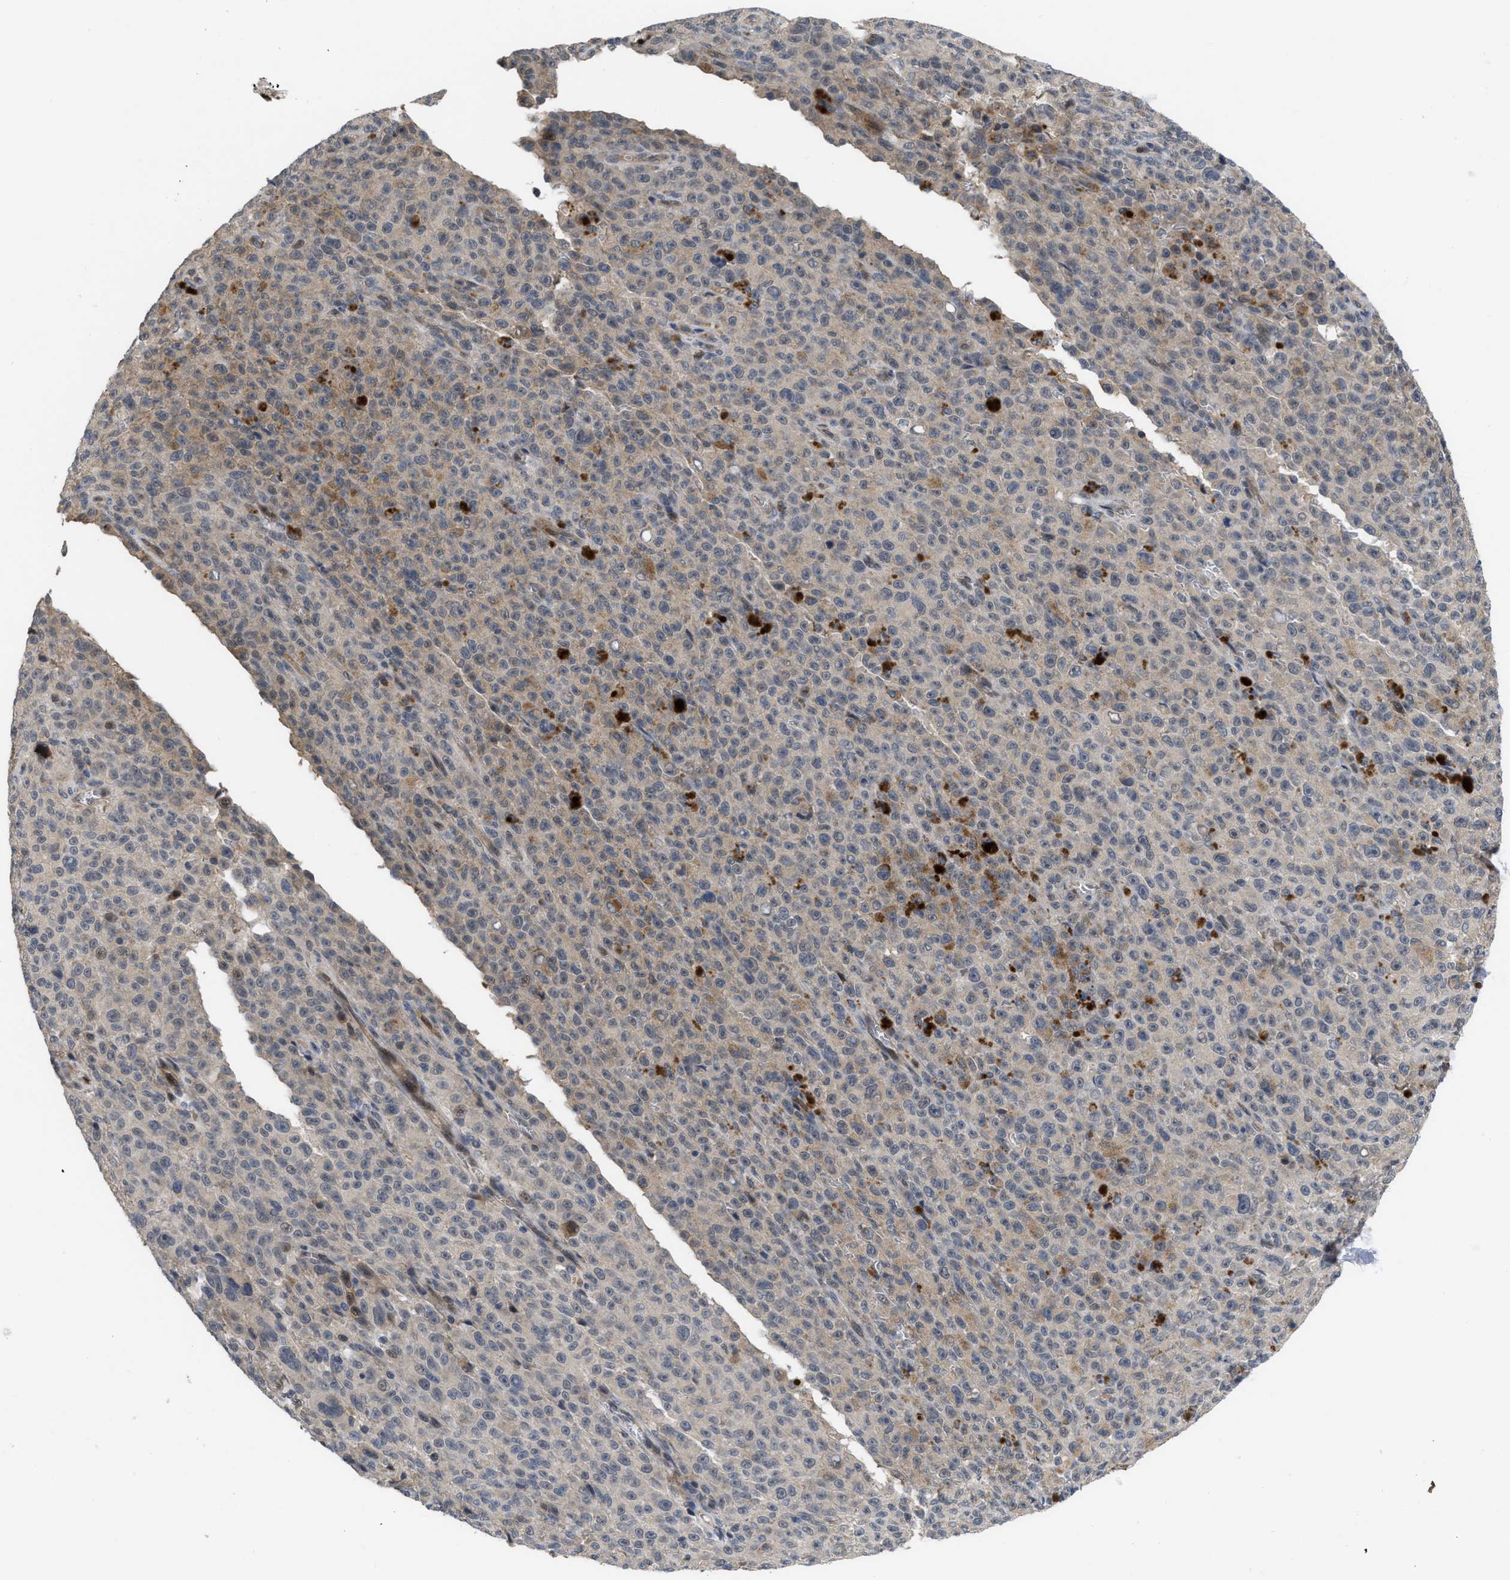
{"staining": {"intensity": "negative", "quantity": "none", "location": "none"}, "tissue": "melanoma", "cell_type": "Tumor cells", "image_type": "cancer", "snomed": [{"axis": "morphology", "description": "Malignant melanoma, NOS"}, {"axis": "topography", "description": "Skin"}], "caption": "There is no significant positivity in tumor cells of malignant melanoma.", "gene": "LDAF1", "patient": {"sex": "female", "age": 82}}